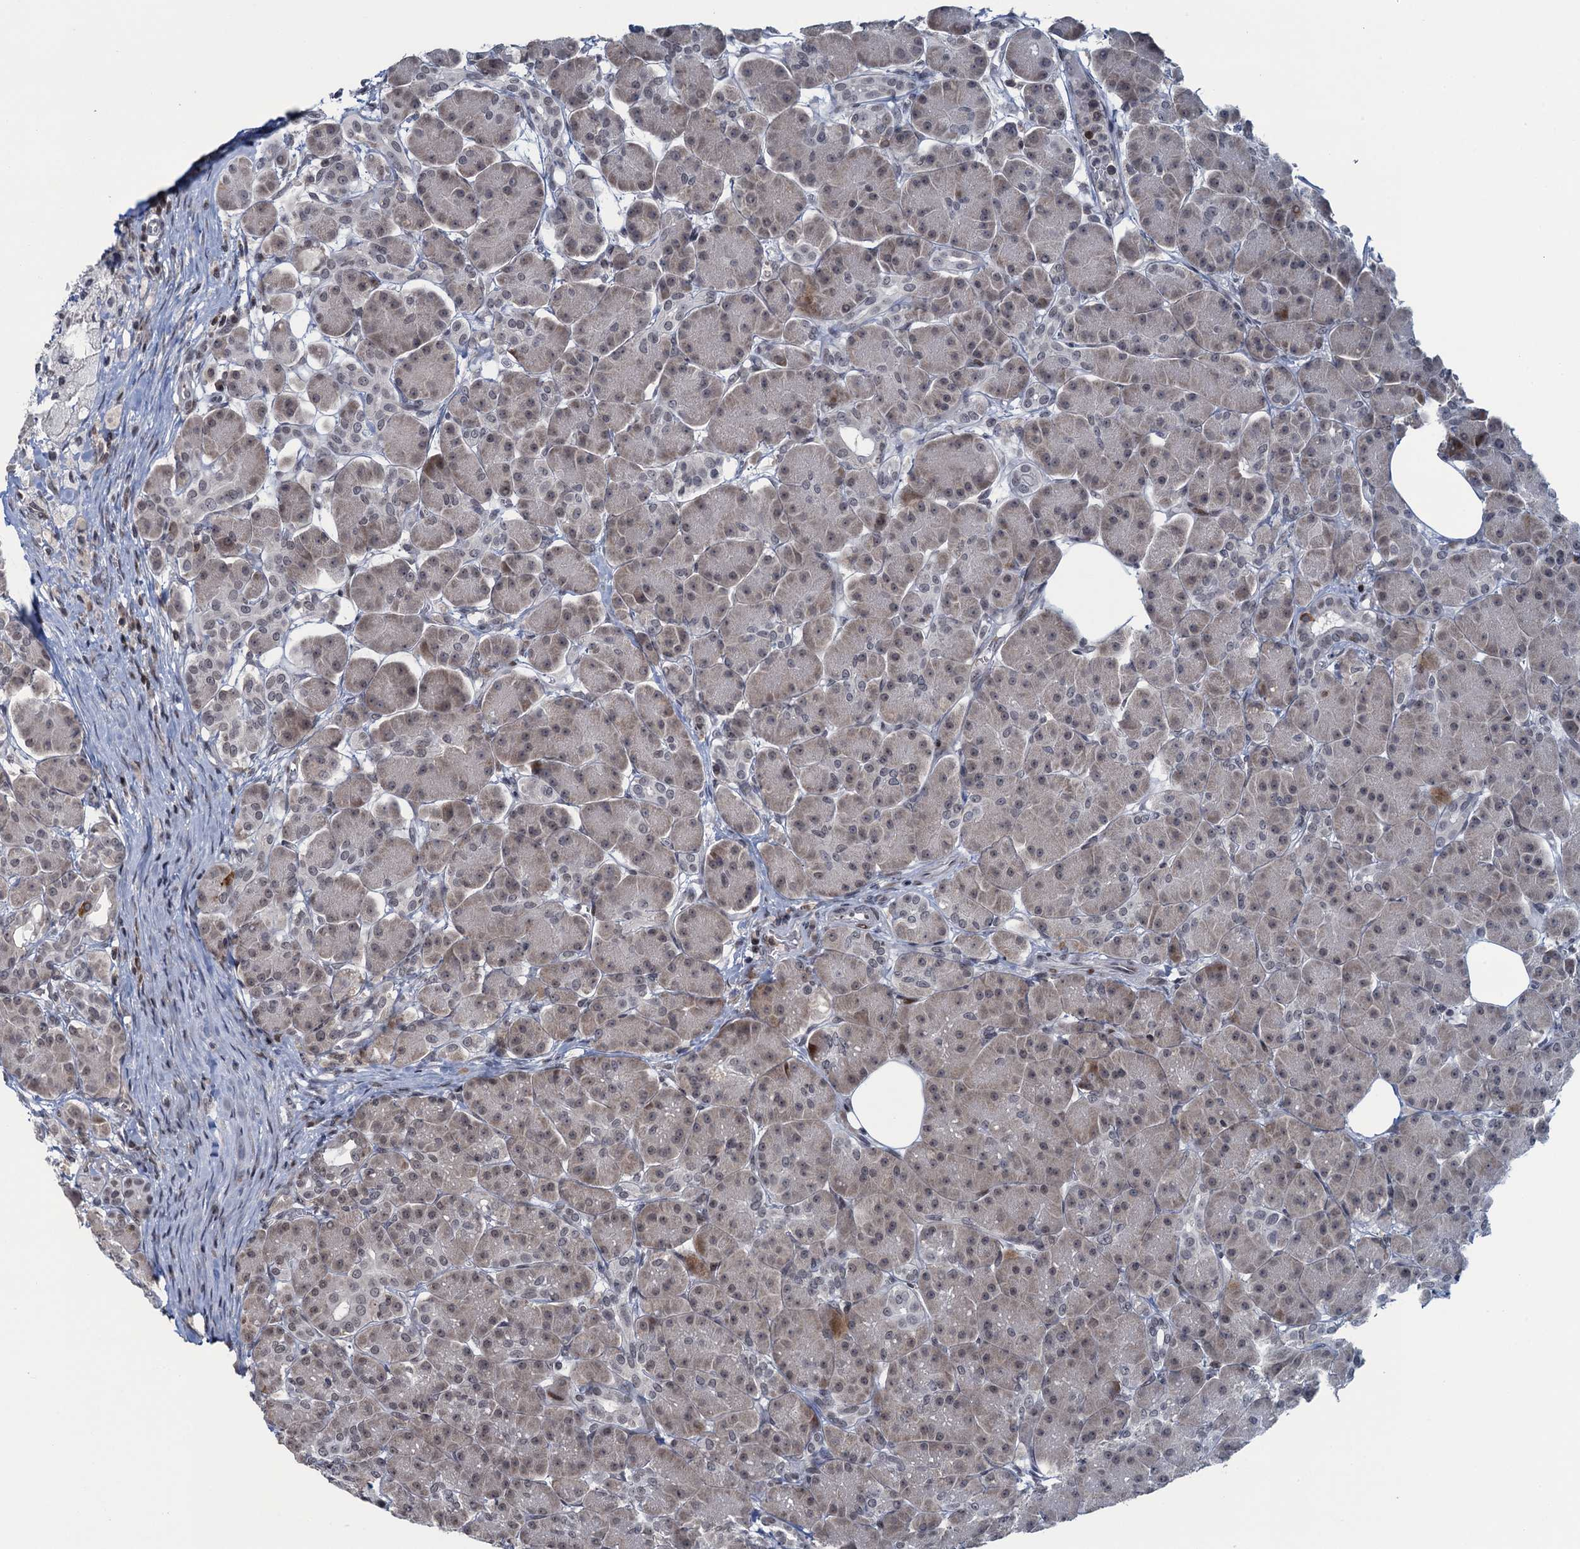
{"staining": {"intensity": "moderate", "quantity": "25%-75%", "location": "cytoplasmic/membranous"}, "tissue": "pancreas", "cell_type": "Exocrine glandular cells", "image_type": "normal", "snomed": [{"axis": "morphology", "description": "Normal tissue, NOS"}, {"axis": "topography", "description": "Pancreas"}], "caption": "The photomicrograph reveals staining of unremarkable pancreas, revealing moderate cytoplasmic/membranous protein staining (brown color) within exocrine glandular cells.", "gene": "FYB1", "patient": {"sex": "male", "age": 63}}